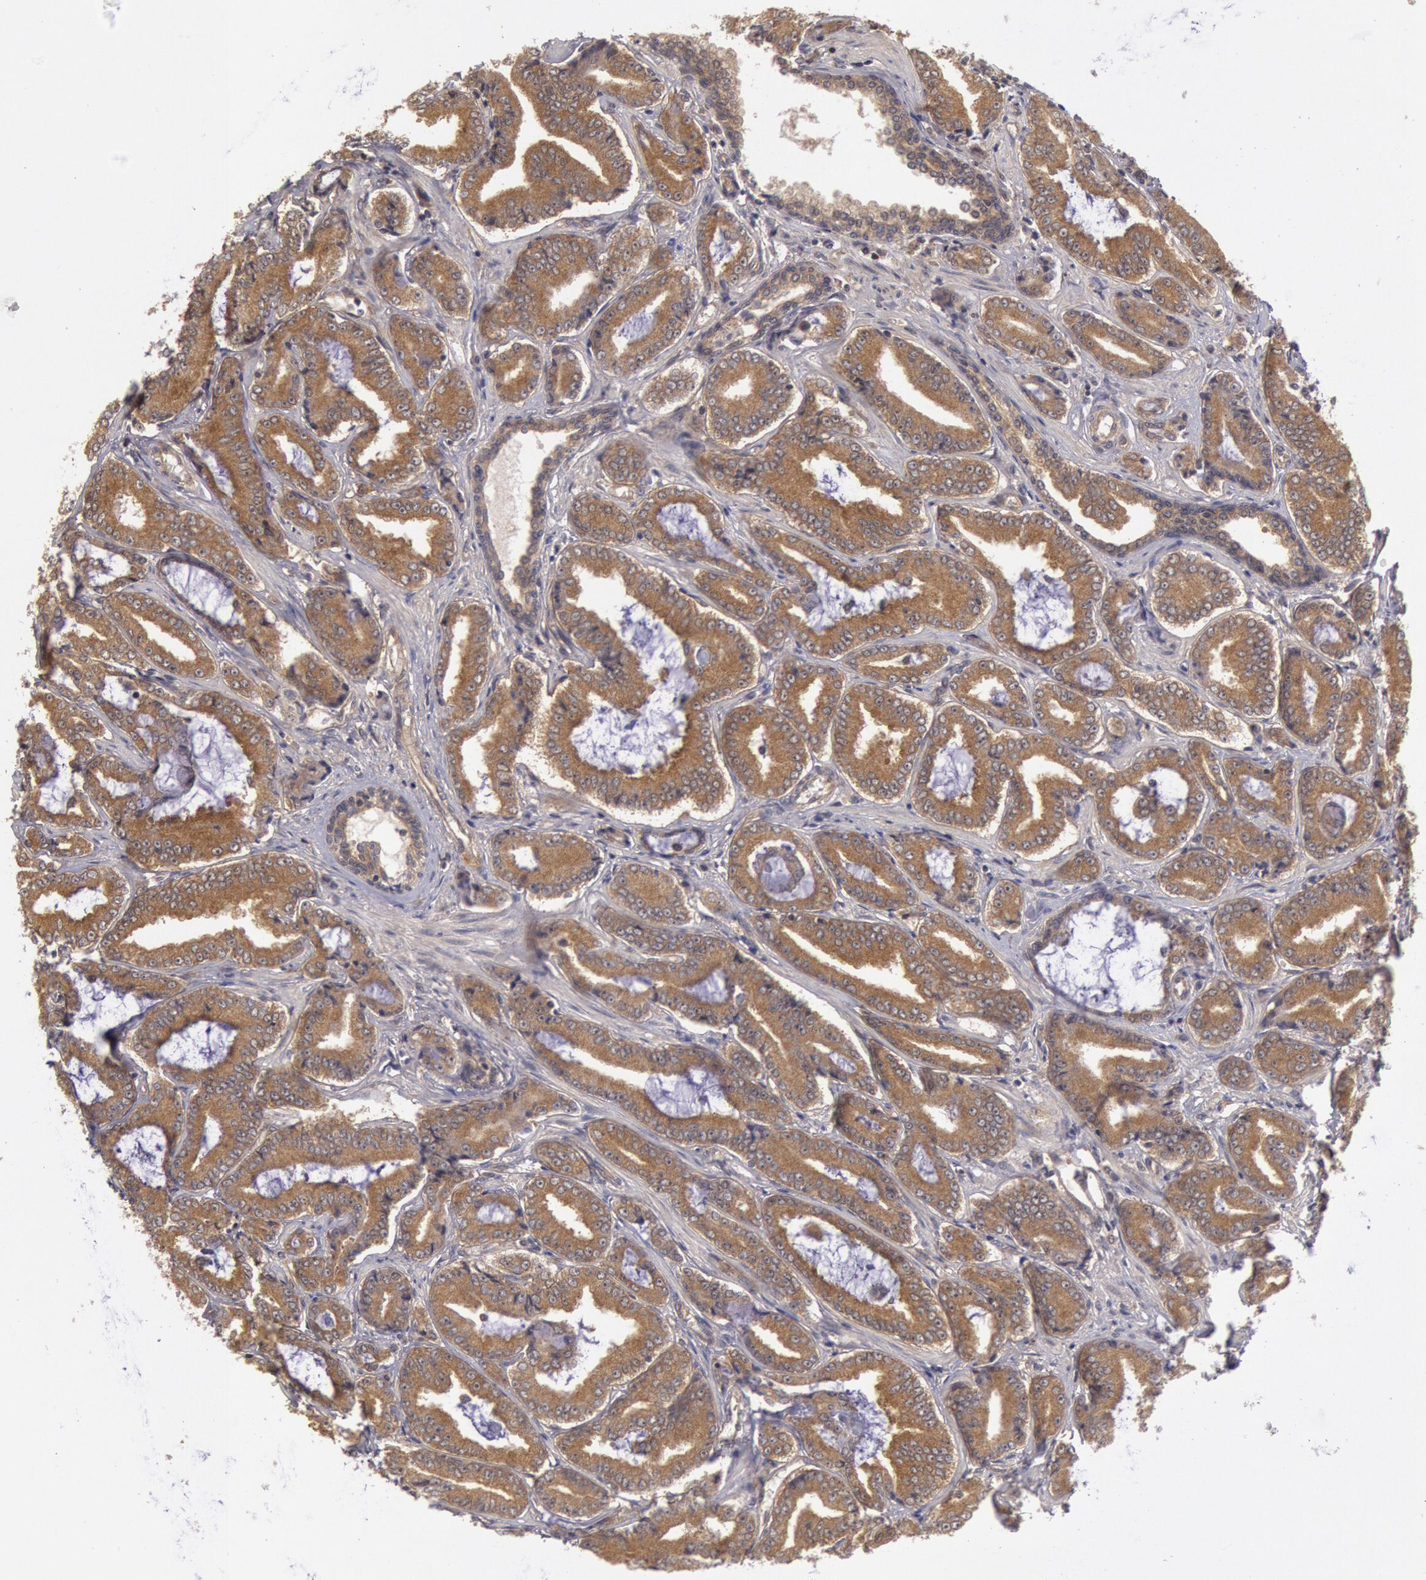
{"staining": {"intensity": "moderate", "quantity": ">75%", "location": "cytoplasmic/membranous"}, "tissue": "prostate cancer", "cell_type": "Tumor cells", "image_type": "cancer", "snomed": [{"axis": "morphology", "description": "Adenocarcinoma, Low grade"}, {"axis": "topography", "description": "Prostate"}], "caption": "IHC photomicrograph of neoplastic tissue: low-grade adenocarcinoma (prostate) stained using immunohistochemistry (IHC) exhibits medium levels of moderate protein expression localized specifically in the cytoplasmic/membranous of tumor cells, appearing as a cytoplasmic/membranous brown color.", "gene": "BRAF", "patient": {"sex": "male", "age": 65}}